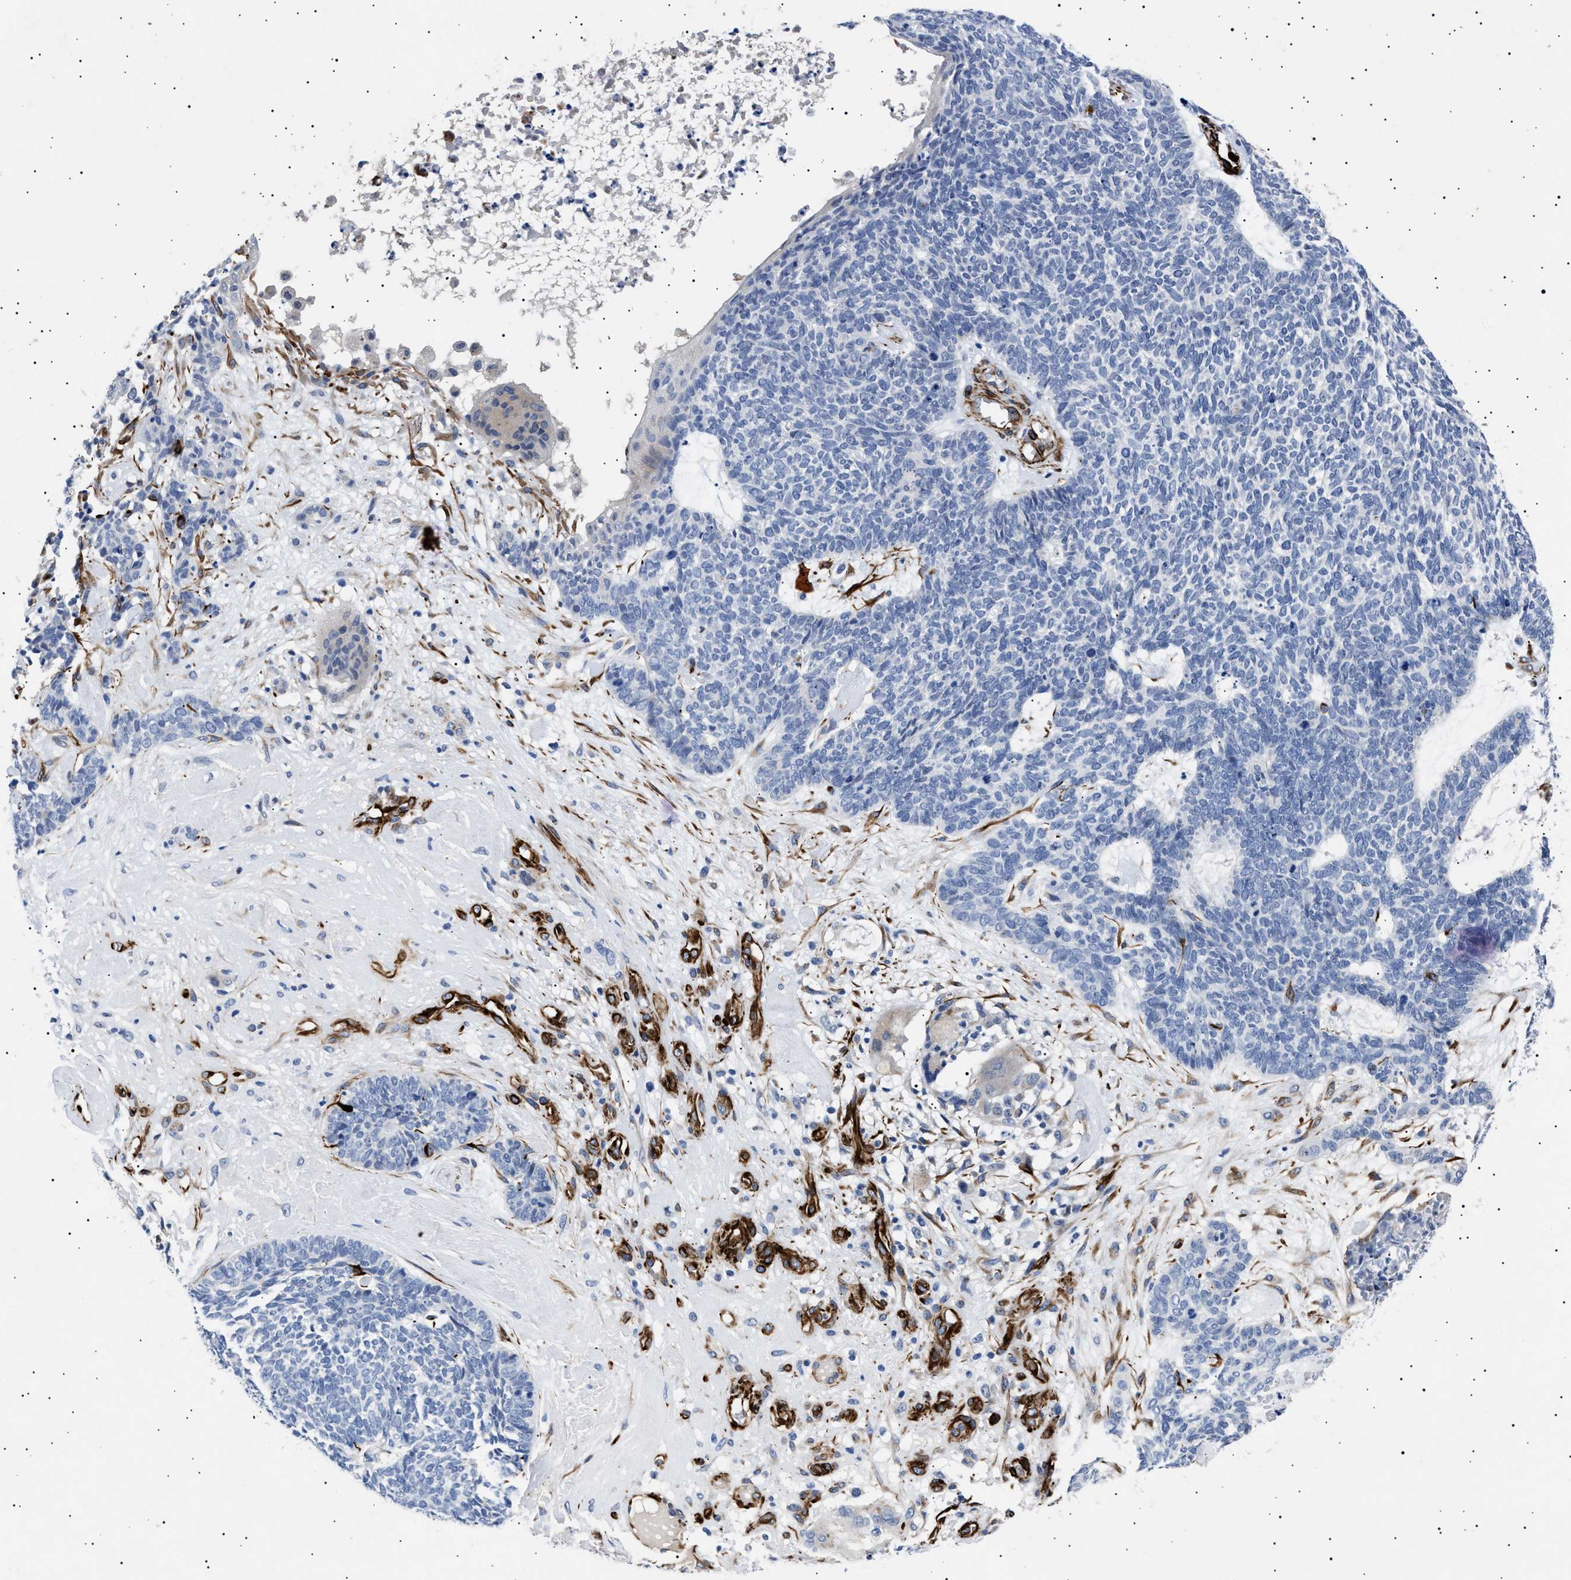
{"staining": {"intensity": "negative", "quantity": "none", "location": "none"}, "tissue": "skin cancer", "cell_type": "Tumor cells", "image_type": "cancer", "snomed": [{"axis": "morphology", "description": "Basal cell carcinoma"}, {"axis": "topography", "description": "Skin"}], "caption": "Tumor cells are negative for brown protein staining in skin basal cell carcinoma.", "gene": "OLFML2A", "patient": {"sex": "female", "age": 84}}